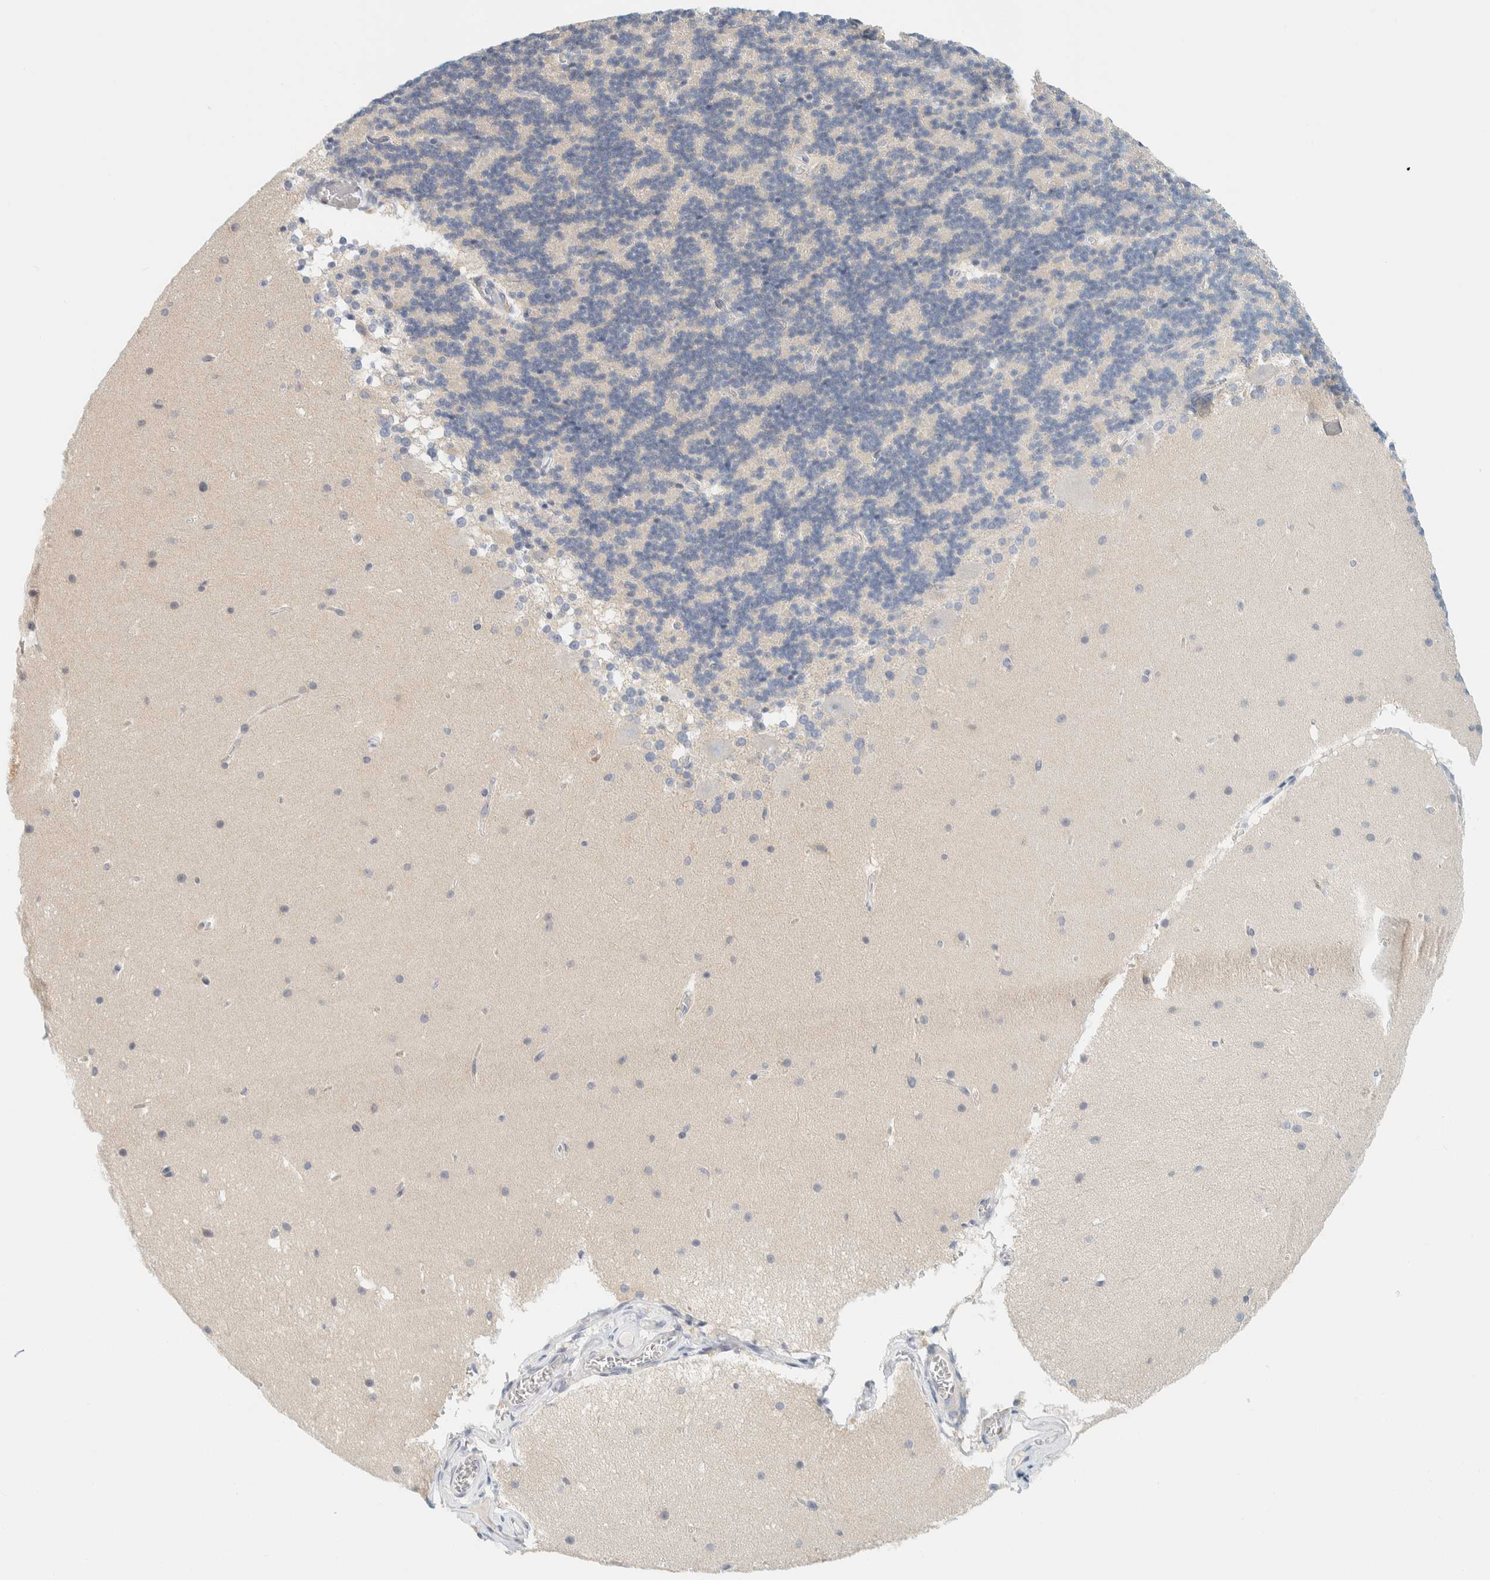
{"staining": {"intensity": "negative", "quantity": "none", "location": "none"}, "tissue": "cerebellum", "cell_type": "Cells in granular layer", "image_type": "normal", "snomed": [{"axis": "morphology", "description": "Normal tissue, NOS"}, {"axis": "topography", "description": "Cerebellum"}], "caption": "This is a micrograph of immunohistochemistry staining of normal cerebellum, which shows no expression in cells in granular layer. (Stains: DAB (3,3'-diaminobenzidine) IHC with hematoxylin counter stain, Microscopy: brightfield microscopy at high magnification).", "gene": "AARSD1", "patient": {"sex": "female", "age": 19}}